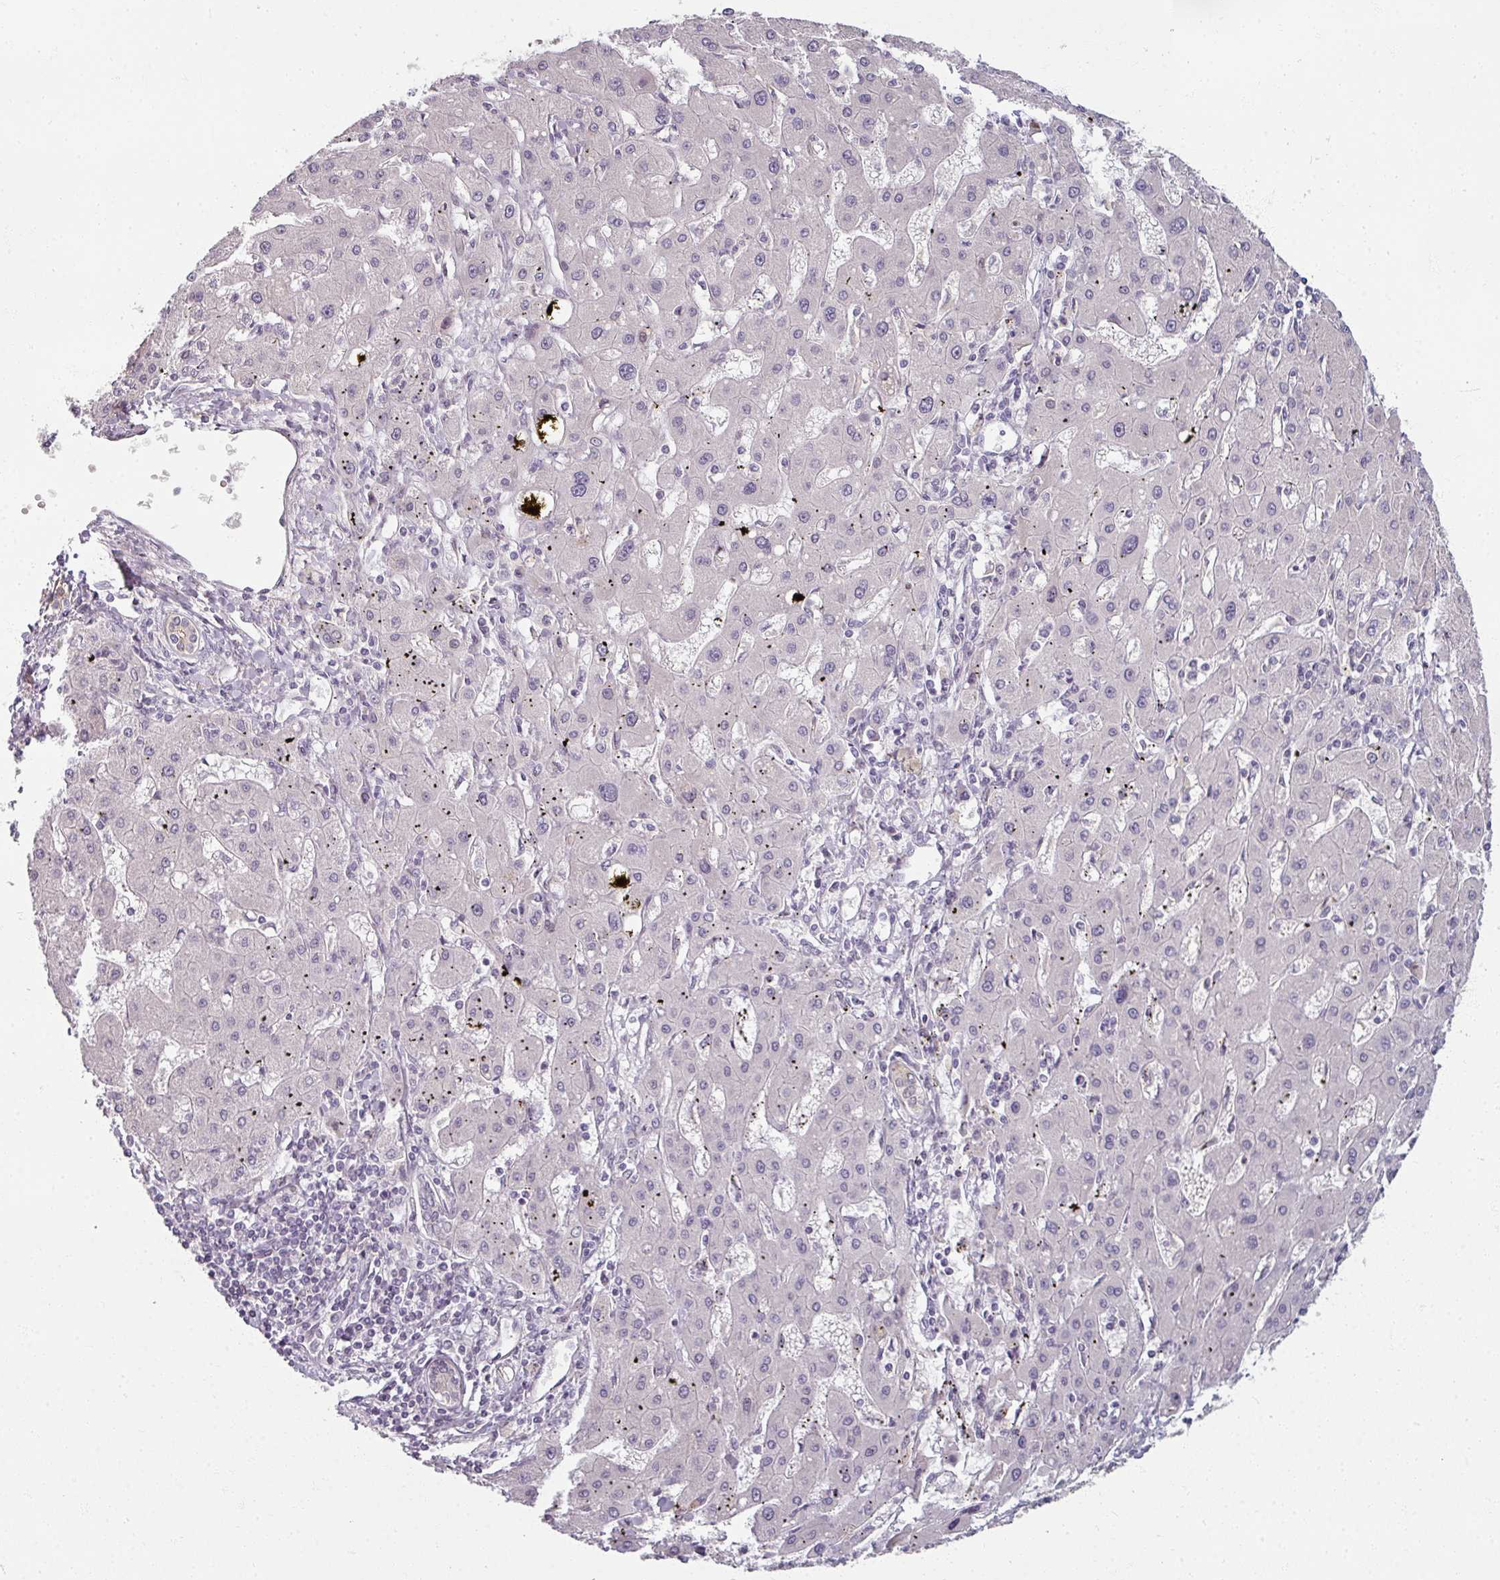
{"staining": {"intensity": "negative", "quantity": "none", "location": "none"}, "tissue": "liver cancer", "cell_type": "Tumor cells", "image_type": "cancer", "snomed": [{"axis": "morphology", "description": "Carcinoma, Hepatocellular, NOS"}, {"axis": "topography", "description": "Liver"}], "caption": "High power microscopy image of an immunohistochemistry (IHC) image of liver cancer (hepatocellular carcinoma), revealing no significant expression in tumor cells.", "gene": "MYMK", "patient": {"sex": "male", "age": 72}}